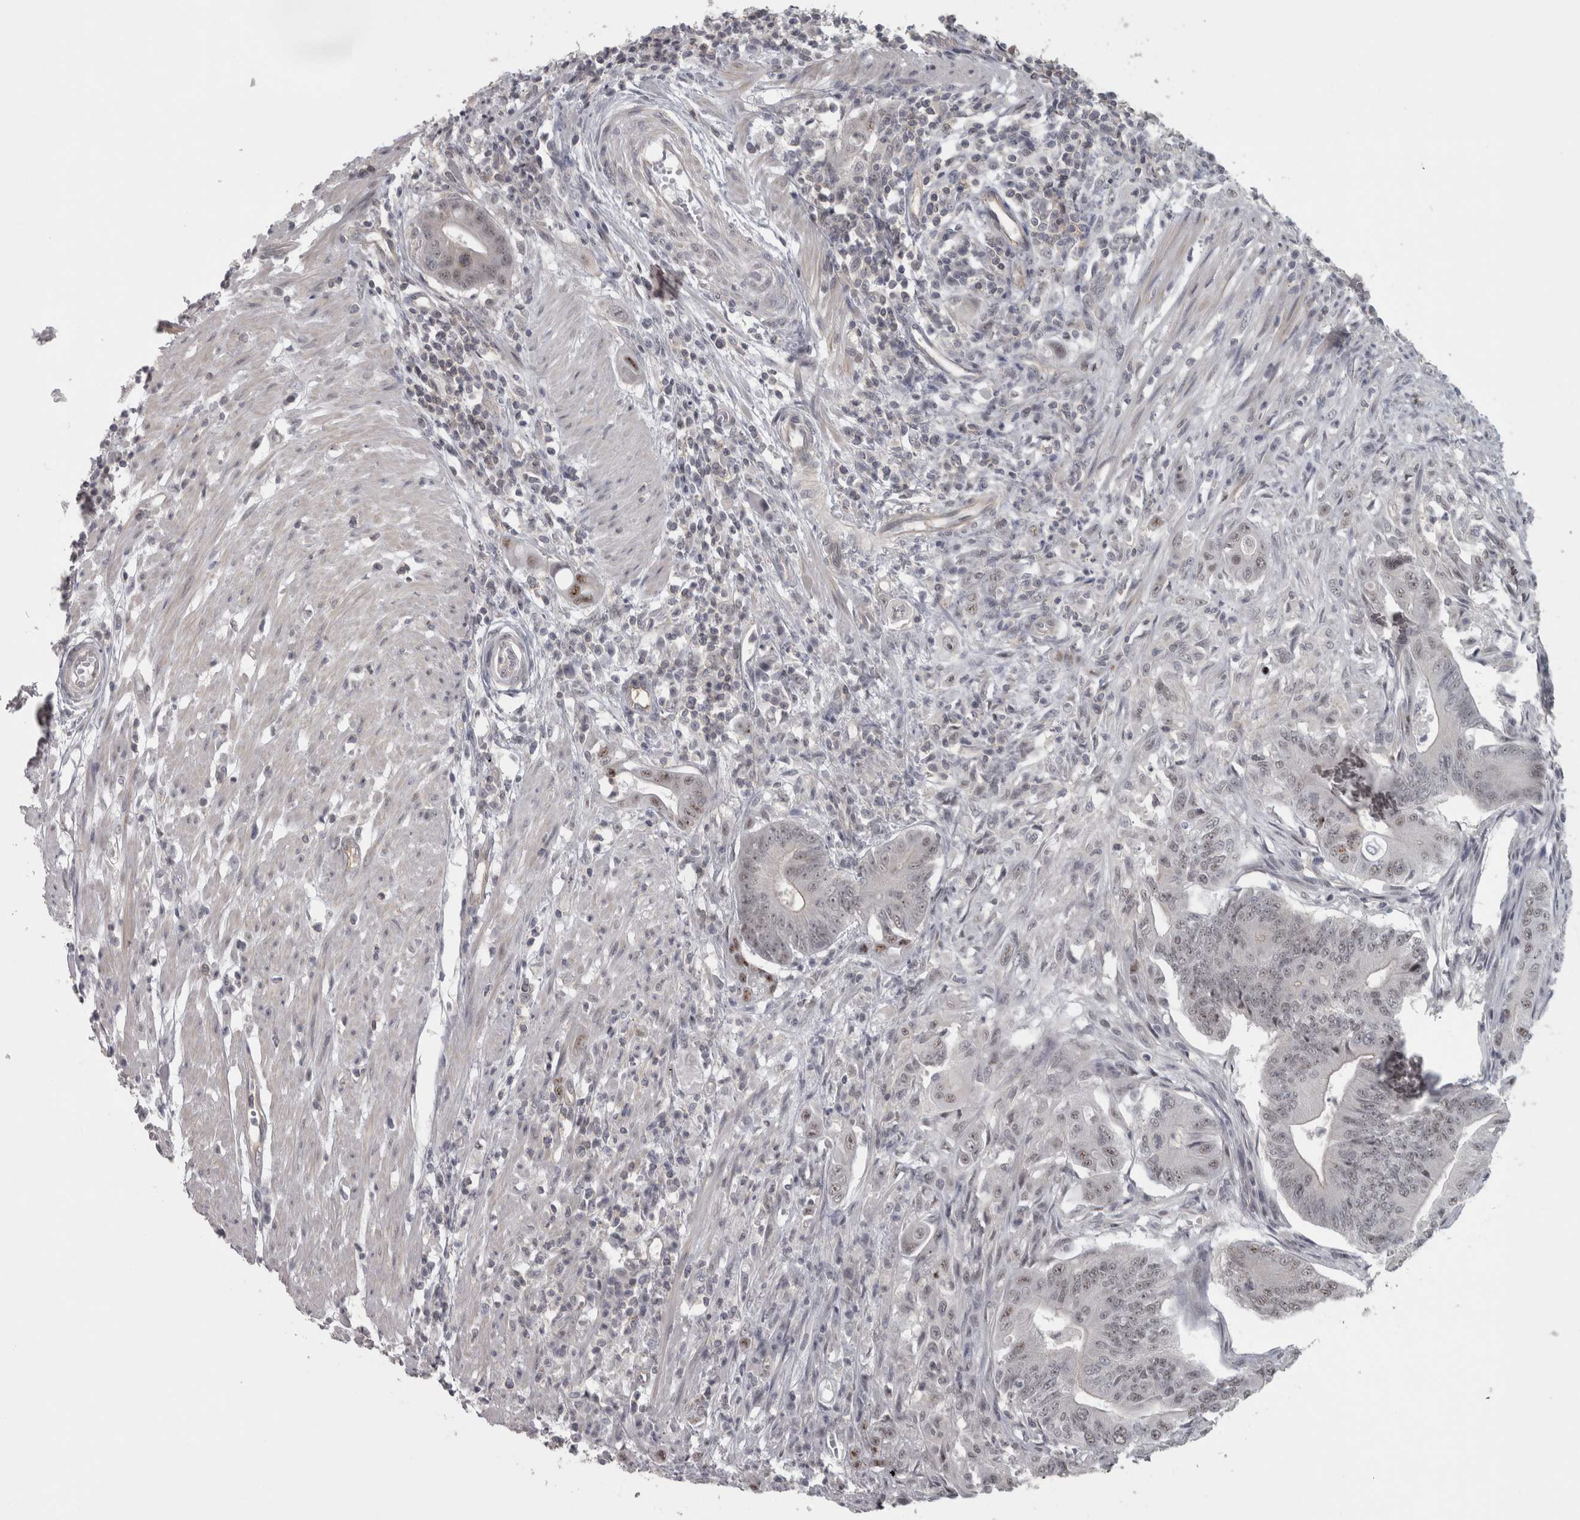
{"staining": {"intensity": "negative", "quantity": "none", "location": "none"}, "tissue": "colorectal cancer", "cell_type": "Tumor cells", "image_type": "cancer", "snomed": [{"axis": "morphology", "description": "Adenoma, NOS"}, {"axis": "morphology", "description": "Adenocarcinoma, NOS"}, {"axis": "topography", "description": "Colon"}], "caption": "Immunohistochemistry (IHC) image of human colorectal cancer stained for a protein (brown), which shows no expression in tumor cells.", "gene": "PPP1R12B", "patient": {"sex": "male", "age": 79}}